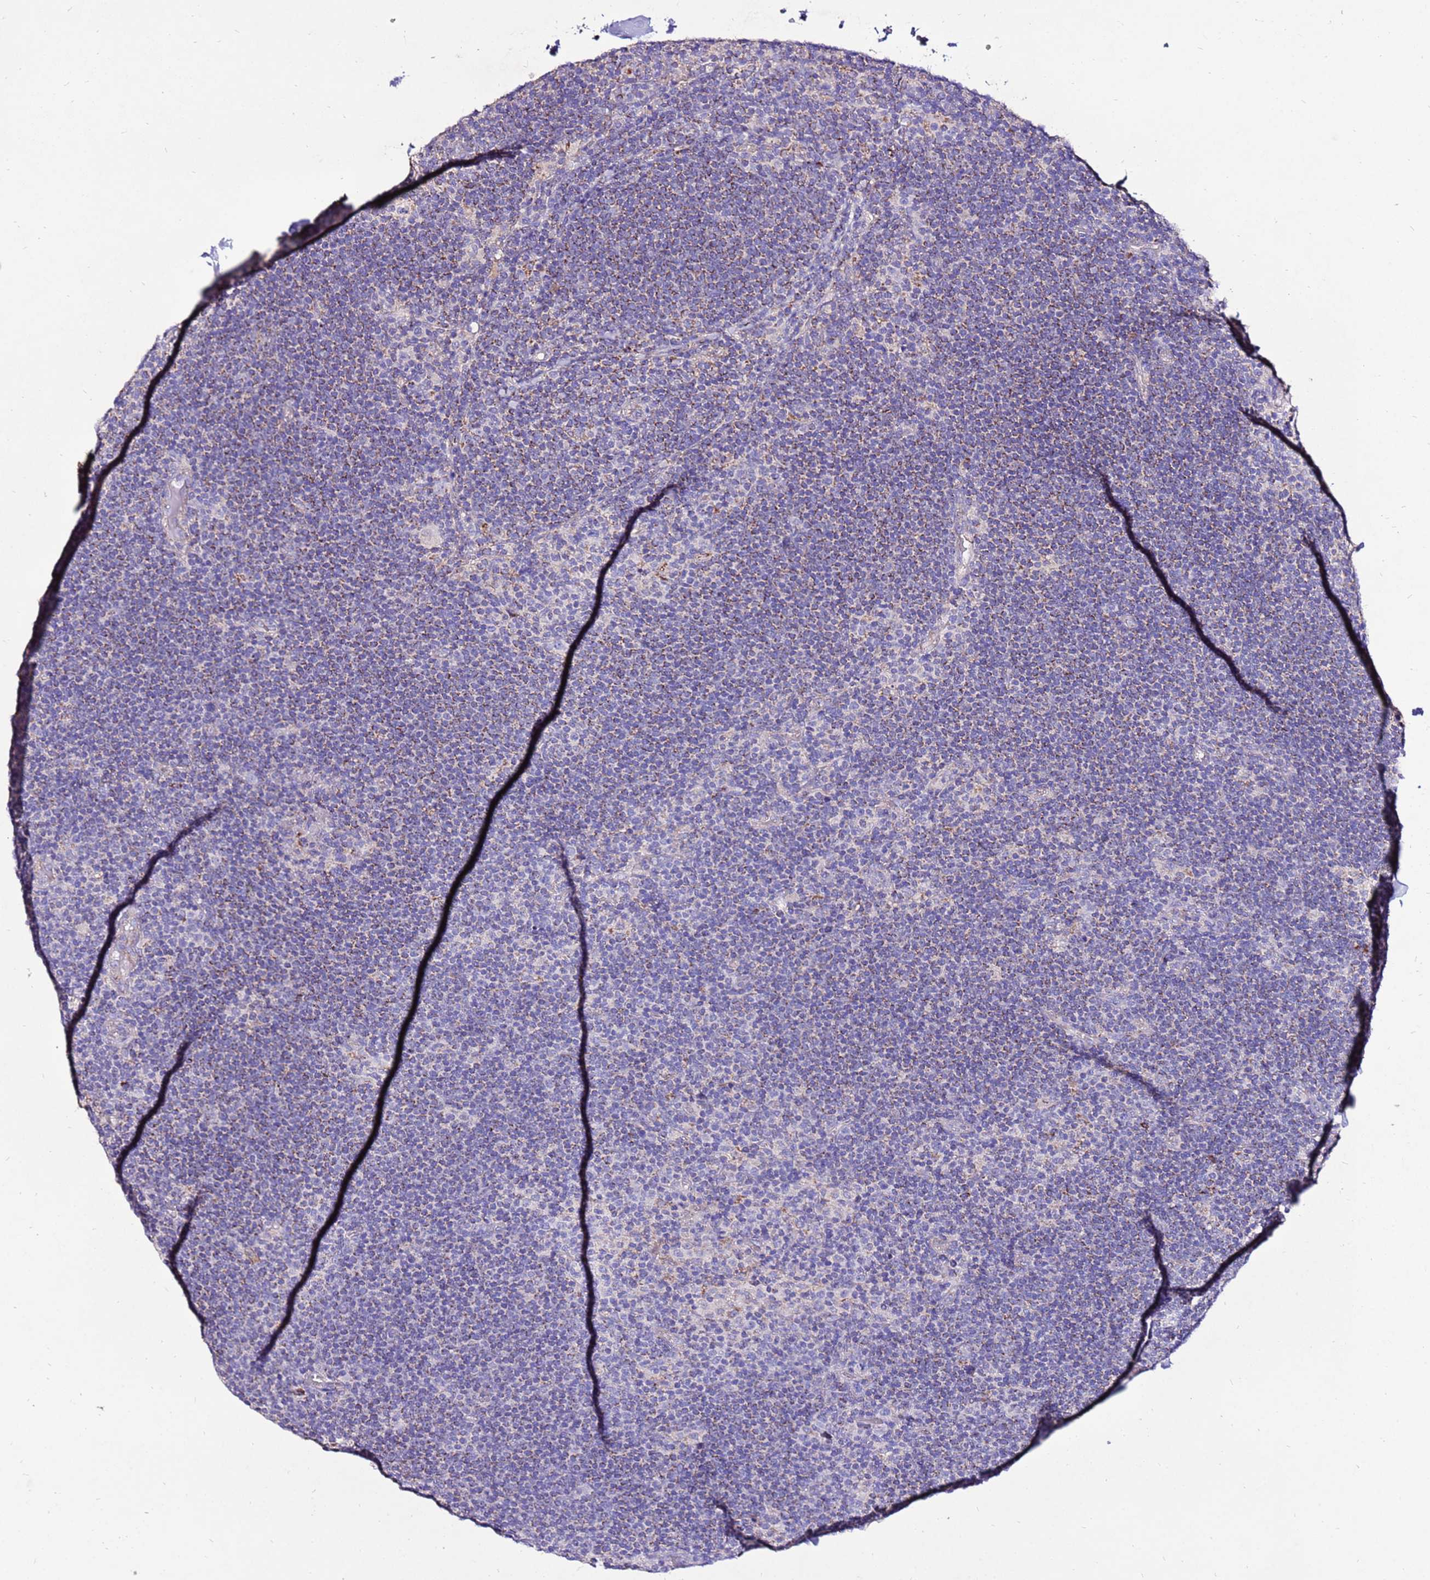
{"staining": {"intensity": "negative", "quantity": "none", "location": "none"}, "tissue": "lymphoma", "cell_type": "Tumor cells", "image_type": "cancer", "snomed": [{"axis": "morphology", "description": "Hodgkin's disease, NOS"}, {"axis": "topography", "description": "Lymph node"}], "caption": "Tumor cells show no significant staining in lymphoma.", "gene": "TMEM106C", "patient": {"sex": "female", "age": 57}}